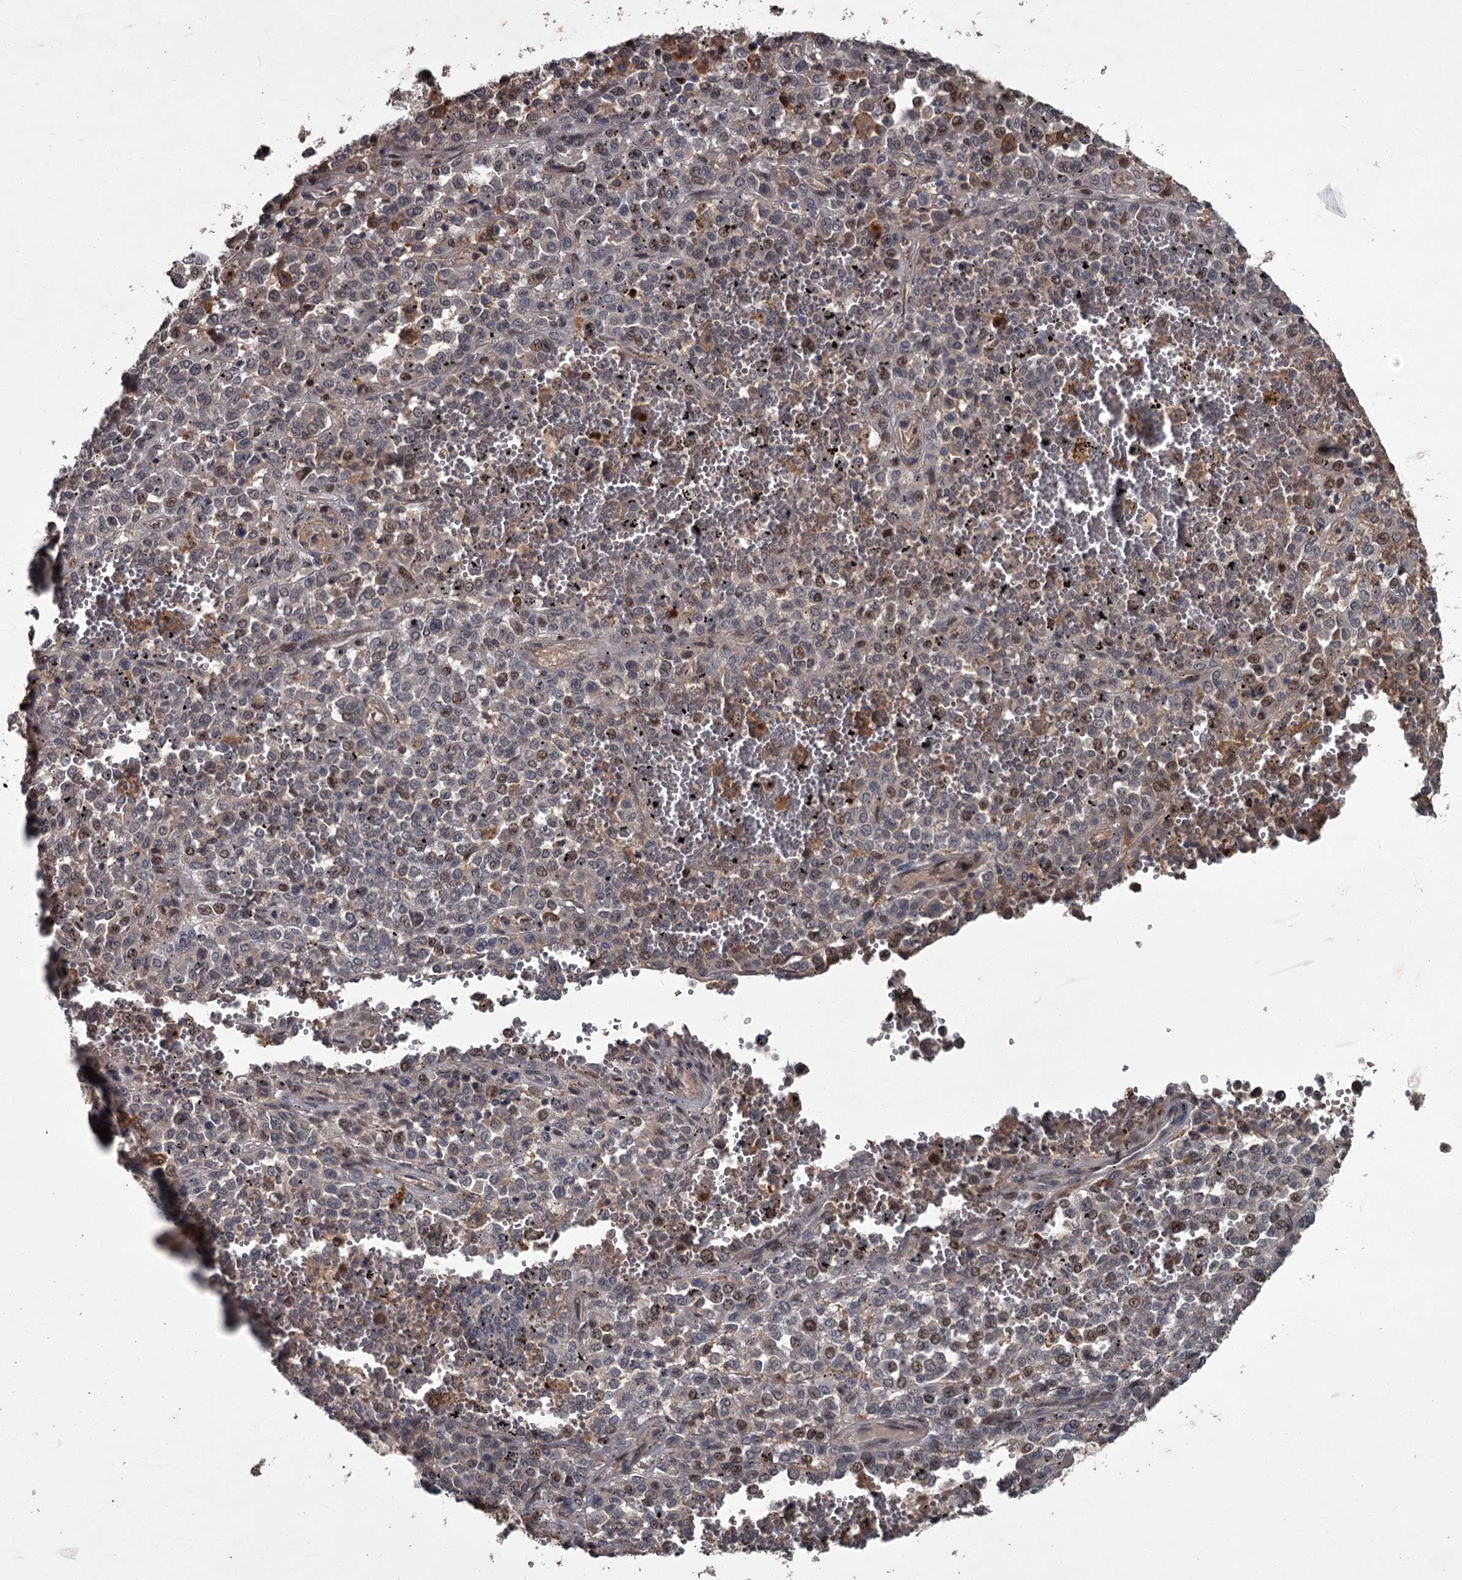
{"staining": {"intensity": "moderate", "quantity": "25%-75%", "location": "cytoplasmic/membranous,nuclear"}, "tissue": "melanoma", "cell_type": "Tumor cells", "image_type": "cancer", "snomed": [{"axis": "morphology", "description": "Malignant melanoma, Metastatic site"}, {"axis": "topography", "description": "Pancreas"}], "caption": "Tumor cells demonstrate medium levels of moderate cytoplasmic/membranous and nuclear expression in about 25%-75% of cells in melanoma. Nuclei are stained in blue.", "gene": "FLVCR2", "patient": {"sex": "female", "age": 30}}